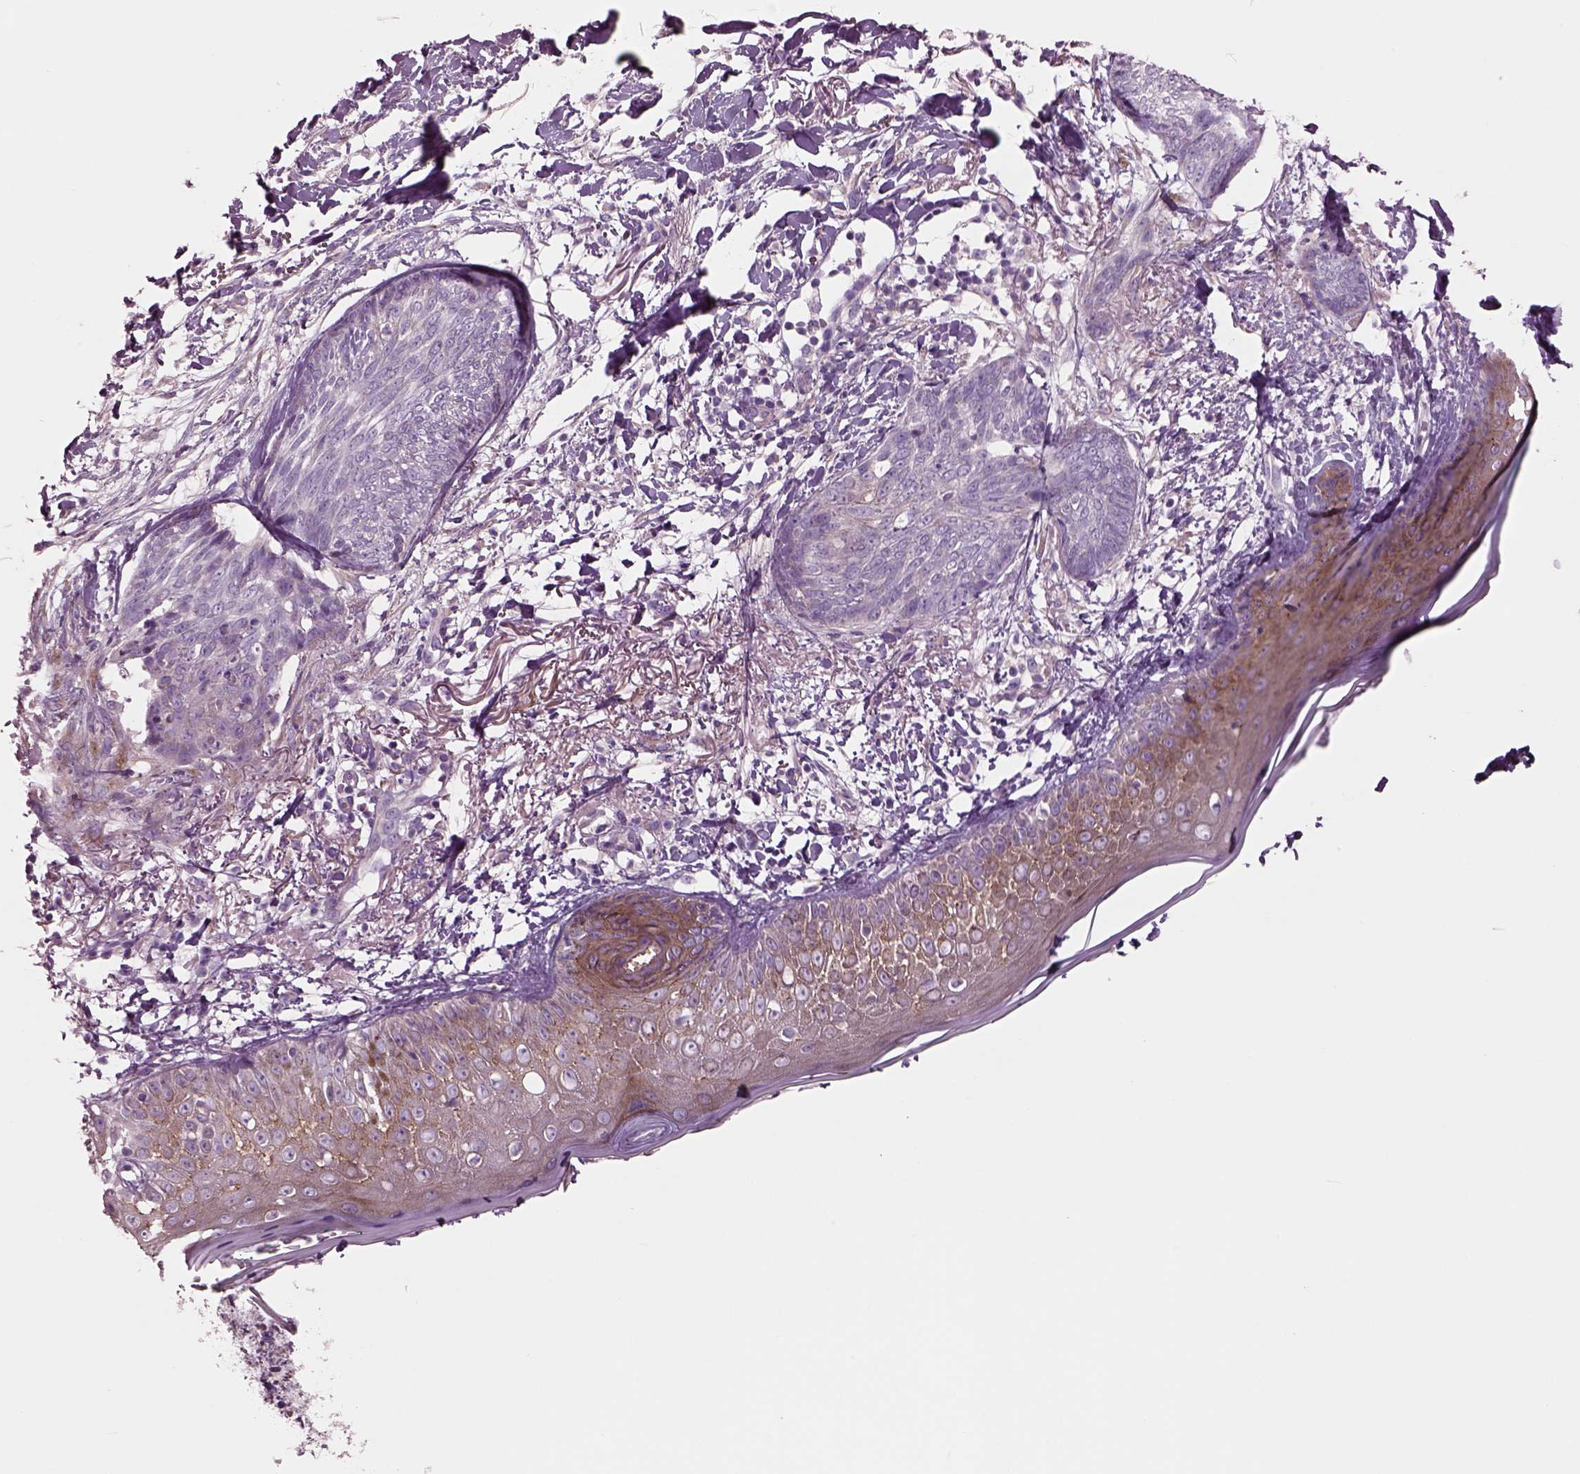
{"staining": {"intensity": "negative", "quantity": "none", "location": "none"}, "tissue": "skin cancer", "cell_type": "Tumor cells", "image_type": "cancer", "snomed": [{"axis": "morphology", "description": "Normal tissue, NOS"}, {"axis": "morphology", "description": "Basal cell carcinoma"}, {"axis": "topography", "description": "Skin"}], "caption": "Immunohistochemistry (IHC) photomicrograph of human skin basal cell carcinoma stained for a protein (brown), which displays no positivity in tumor cells.", "gene": "PLPP7", "patient": {"sex": "male", "age": 84}}